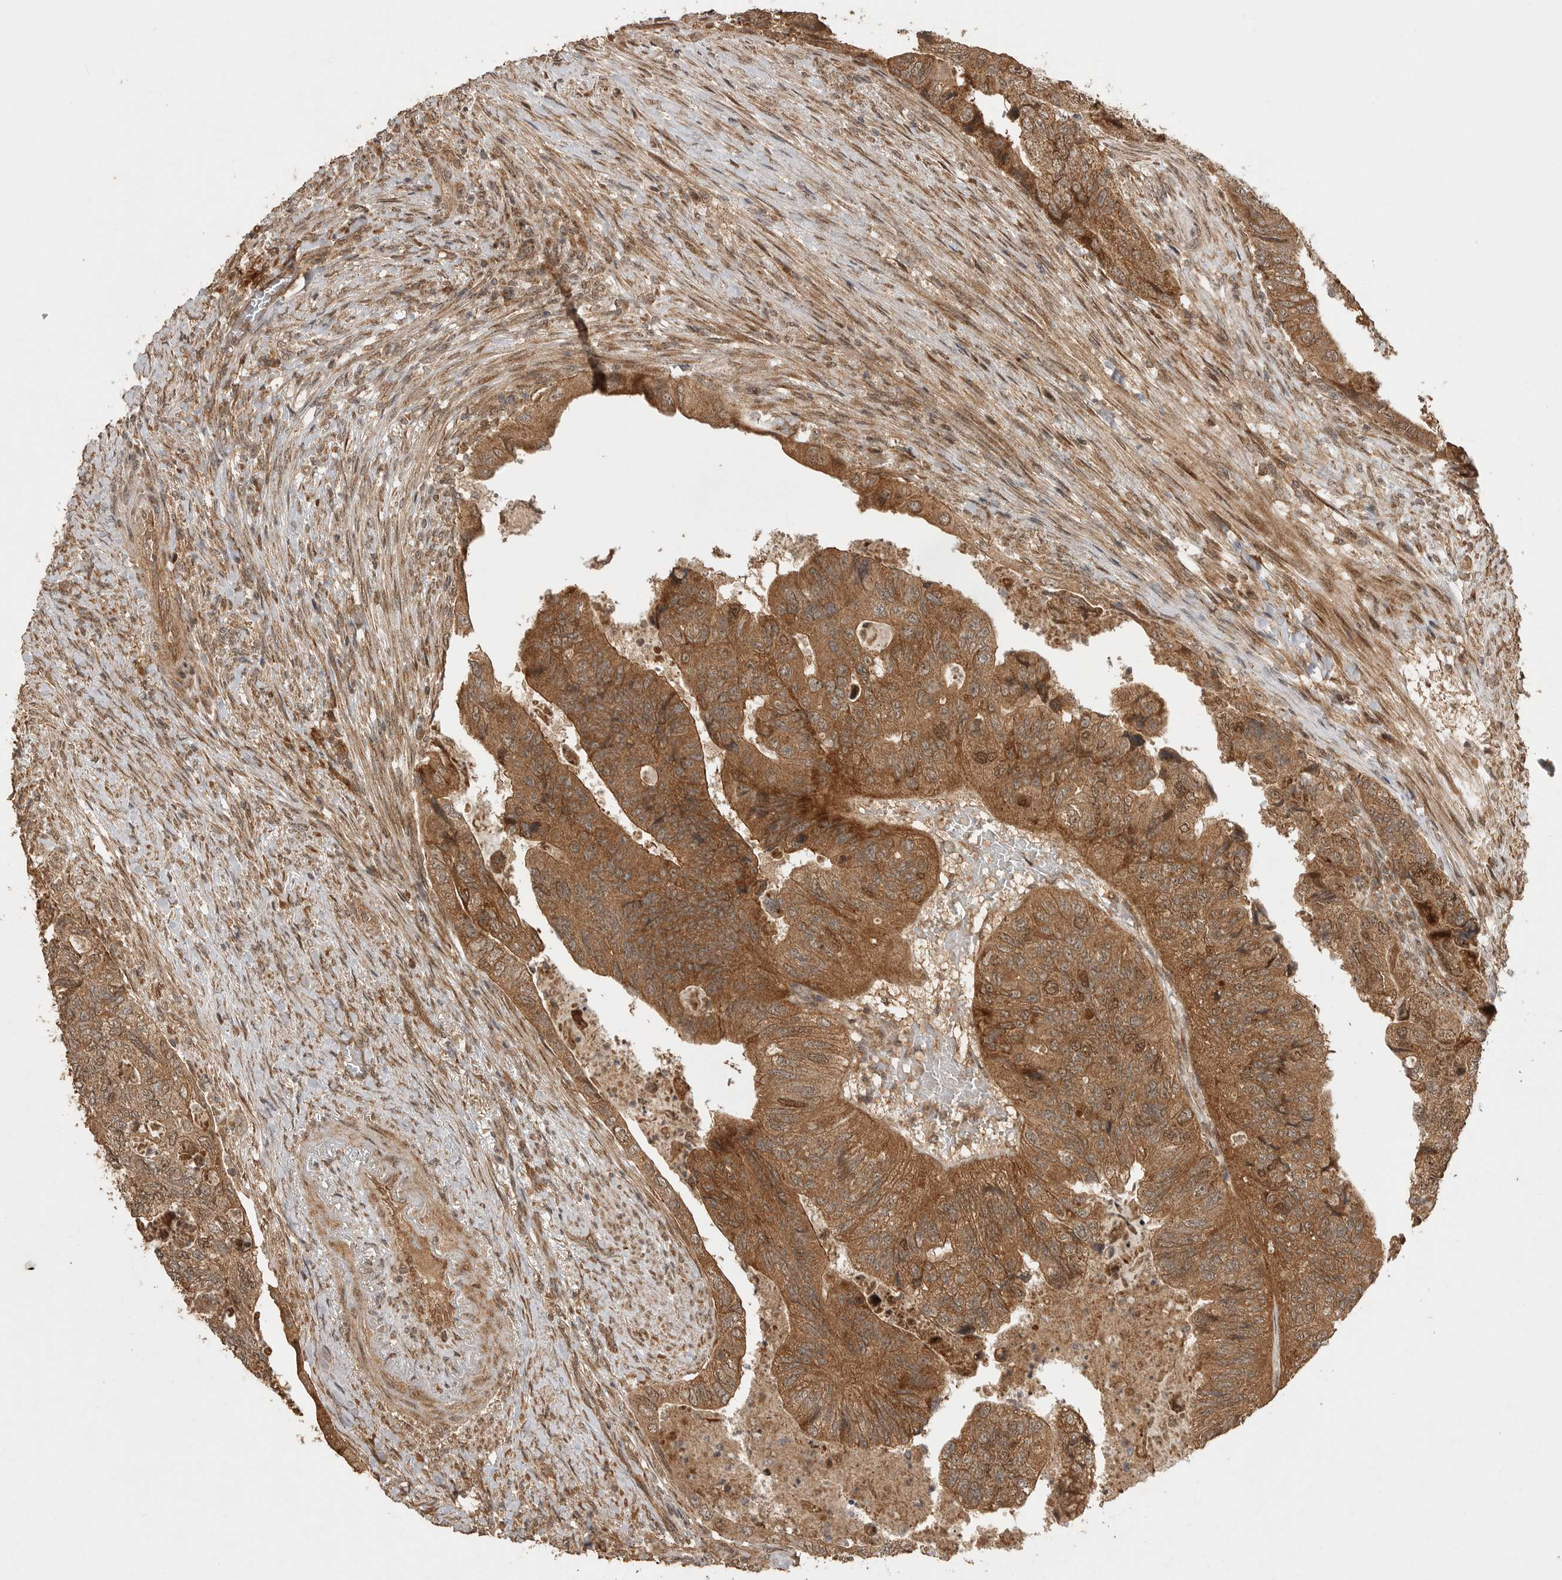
{"staining": {"intensity": "strong", "quantity": ">75%", "location": "cytoplasmic/membranous"}, "tissue": "colorectal cancer", "cell_type": "Tumor cells", "image_type": "cancer", "snomed": [{"axis": "morphology", "description": "Adenocarcinoma, NOS"}, {"axis": "topography", "description": "Rectum"}], "caption": "Human adenocarcinoma (colorectal) stained with a protein marker exhibits strong staining in tumor cells.", "gene": "BOC", "patient": {"sex": "male", "age": 63}}